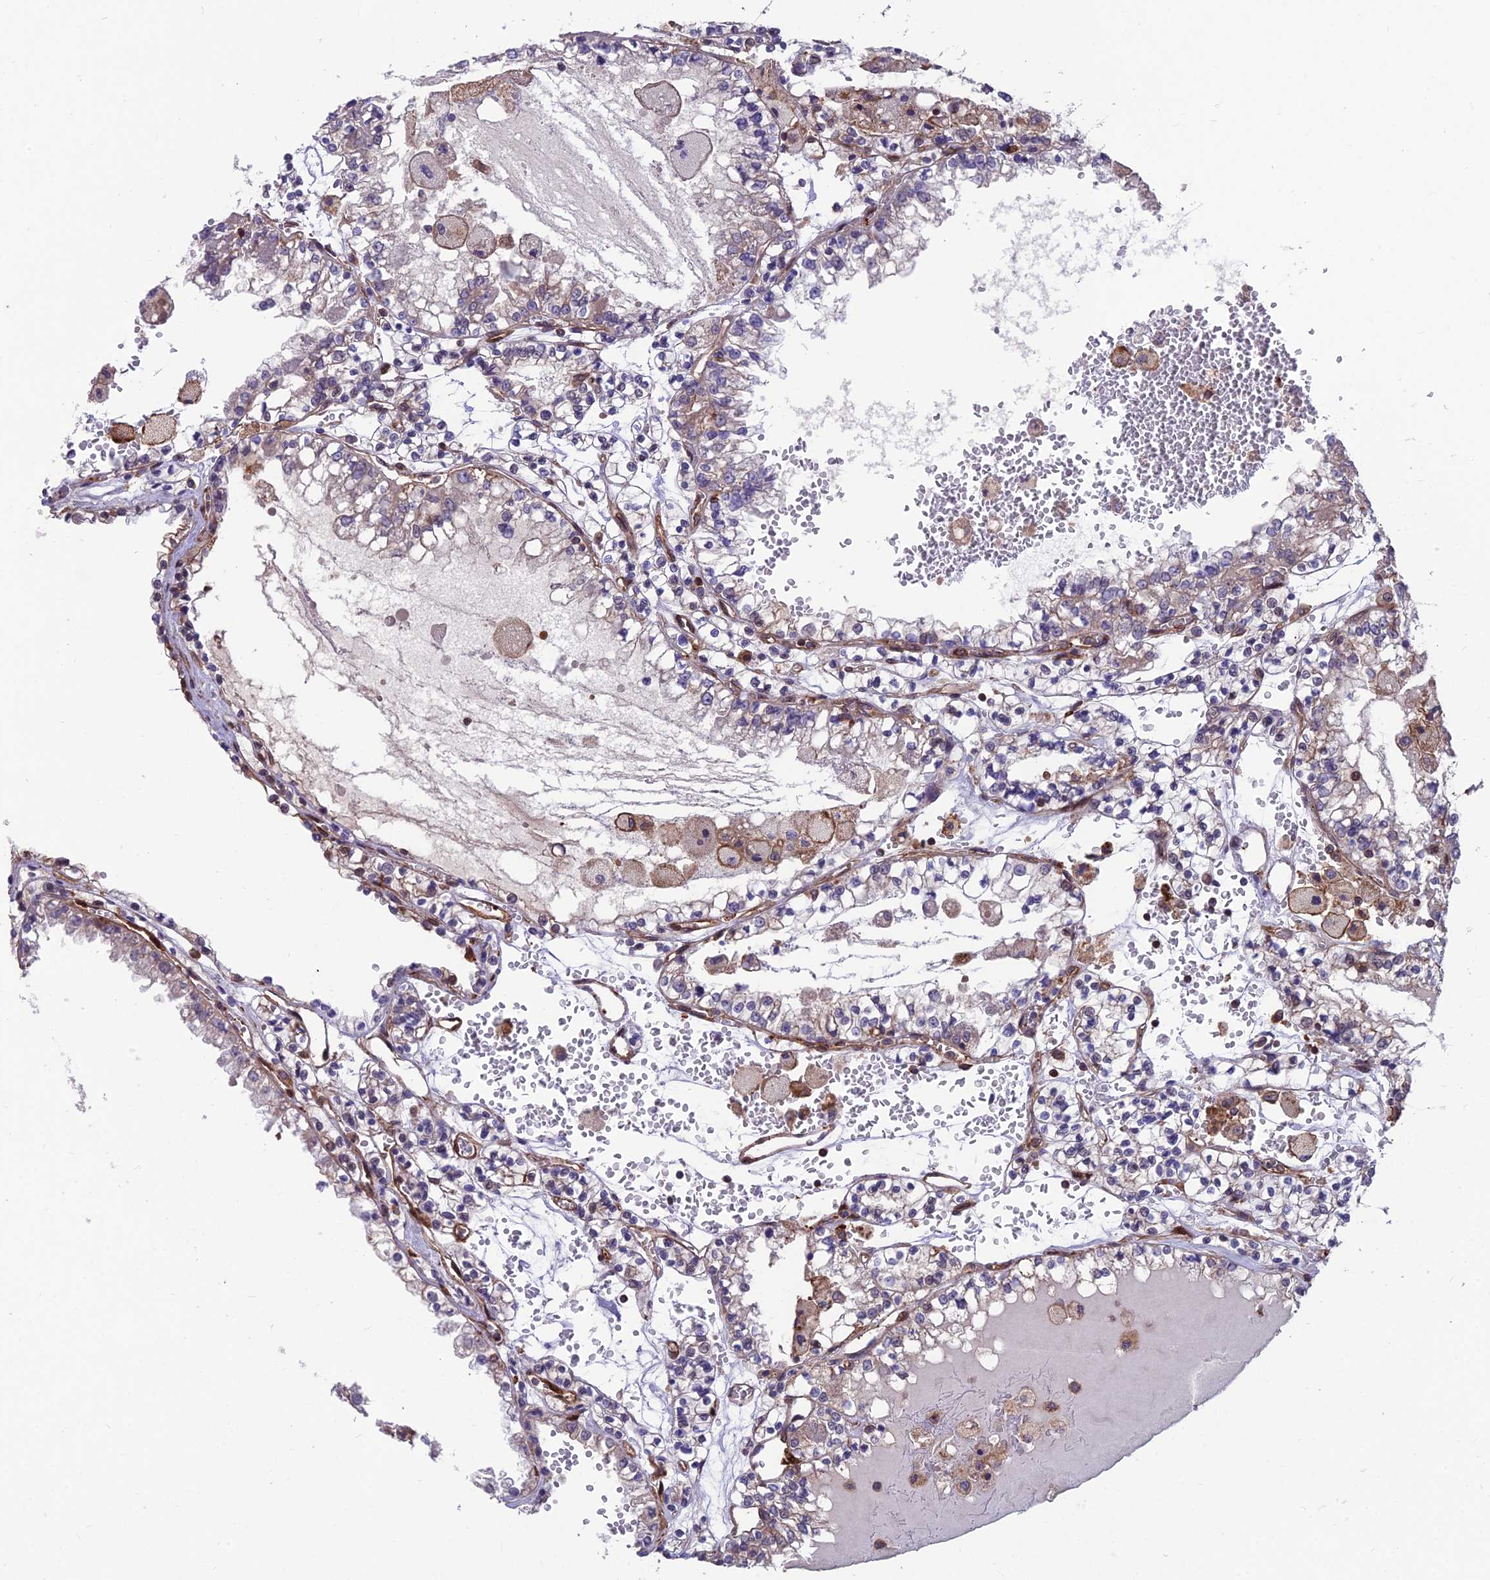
{"staining": {"intensity": "negative", "quantity": "none", "location": "none"}, "tissue": "renal cancer", "cell_type": "Tumor cells", "image_type": "cancer", "snomed": [{"axis": "morphology", "description": "Adenocarcinoma, NOS"}, {"axis": "topography", "description": "Kidney"}], "caption": "DAB immunohistochemical staining of renal adenocarcinoma exhibits no significant expression in tumor cells.", "gene": "RTN4RL1", "patient": {"sex": "female", "age": 56}}